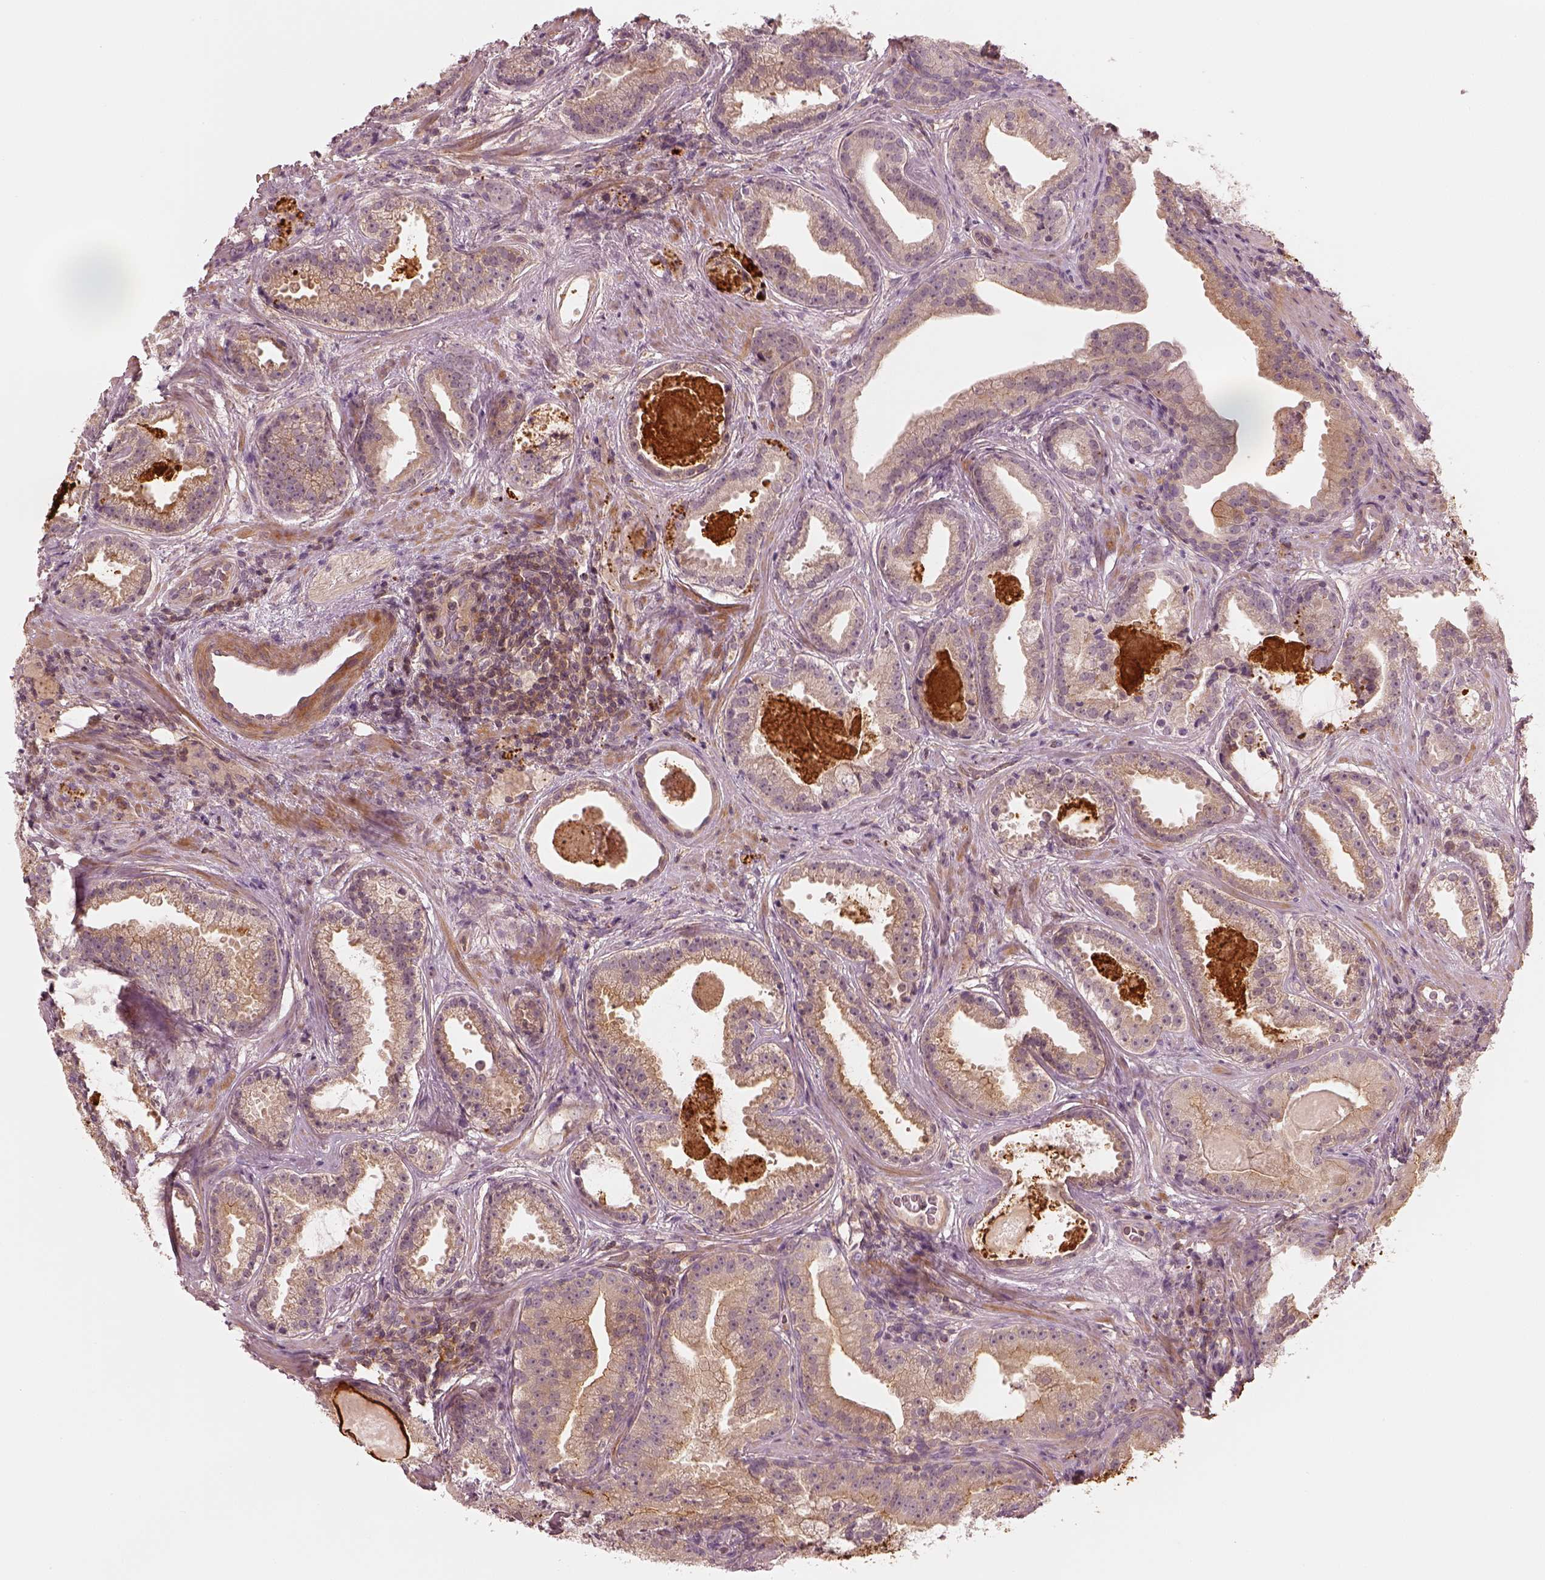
{"staining": {"intensity": "weak", "quantity": ">75%", "location": "cytoplasmic/membranous"}, "tissue": "prostate cancer", "cell_type": "Tumor cells", "image_type": "cancer", "snomed": [{"axis": "morphology", "description": "Adenocarcinoma, NOS"}, {"axis": "morphology", "description": "Adenocarcinoma, High grade"}, {"axis": "topography", "description": "Prostate"}], "caption": "Immunohistochemical staining of prostate cancer (high-grade adenocarcinoma) exhibits low levels of weak cytoplasmic/membranous expression in approximately >75% of tumor cells.", "gene": "FAM107B", "patient": {"sex": "male", "age": 64}}